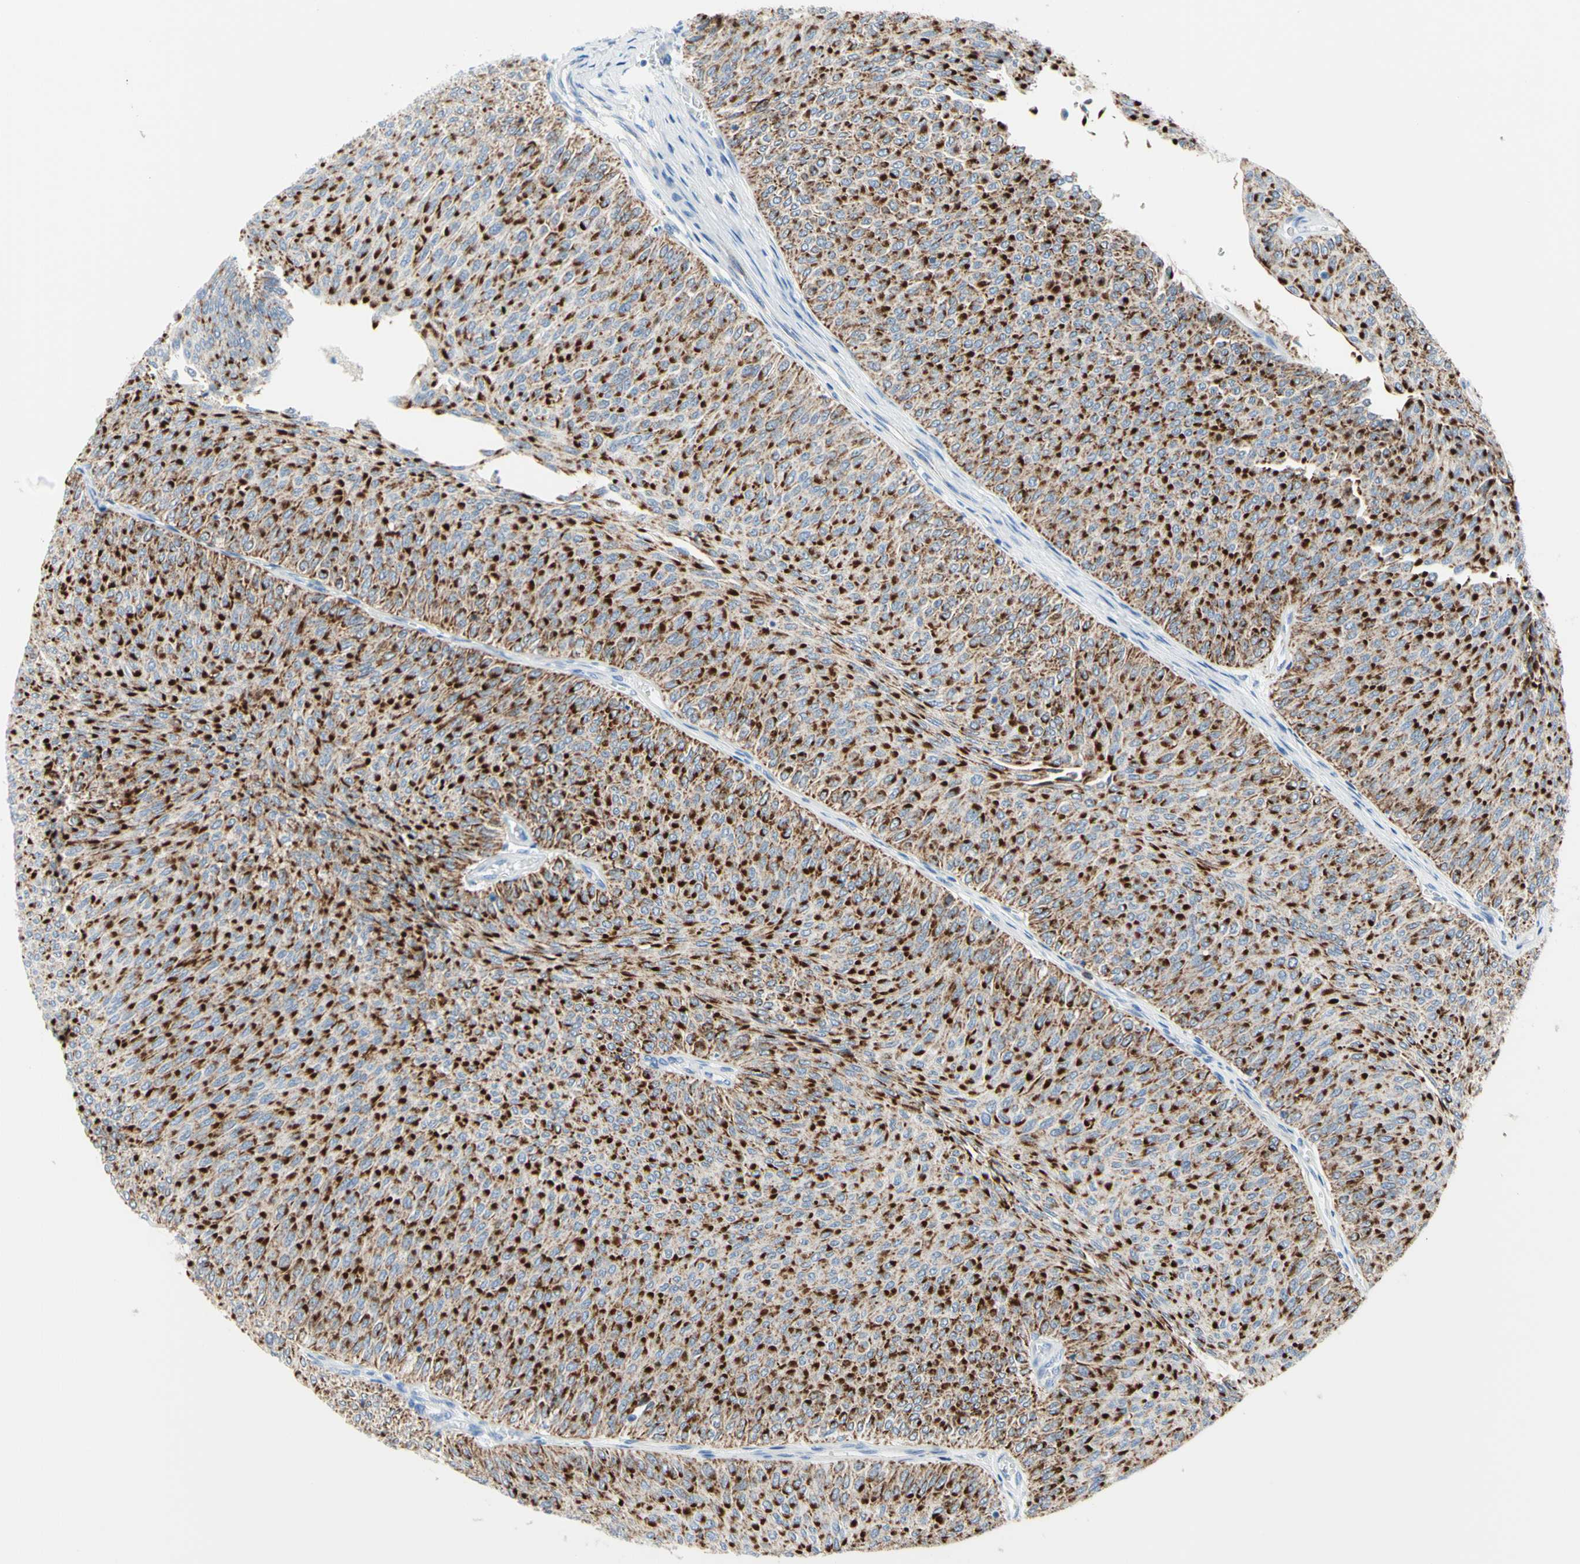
{"staining": {"intensity": "strong", "quantity": ">75%", "location": "cytoplasmic/membranous"}, "tissue": "urothelial cancer", "cell_type": "Tumor cells", "image_type": "cancer", "snomed": [{"axis": "morphology", "description": "Urothelial carcinoma, Low grade"}, {"axis": "topography", "description": "Urinary bladder"}], "caption": "IHC of urothelial cancer demonstrates high levels of strong cytoplasmic/membranous staining in about >75% of tumor cells.", "gene": "CYSLTR1", "patient": {"sex": "male", "age": 78}}